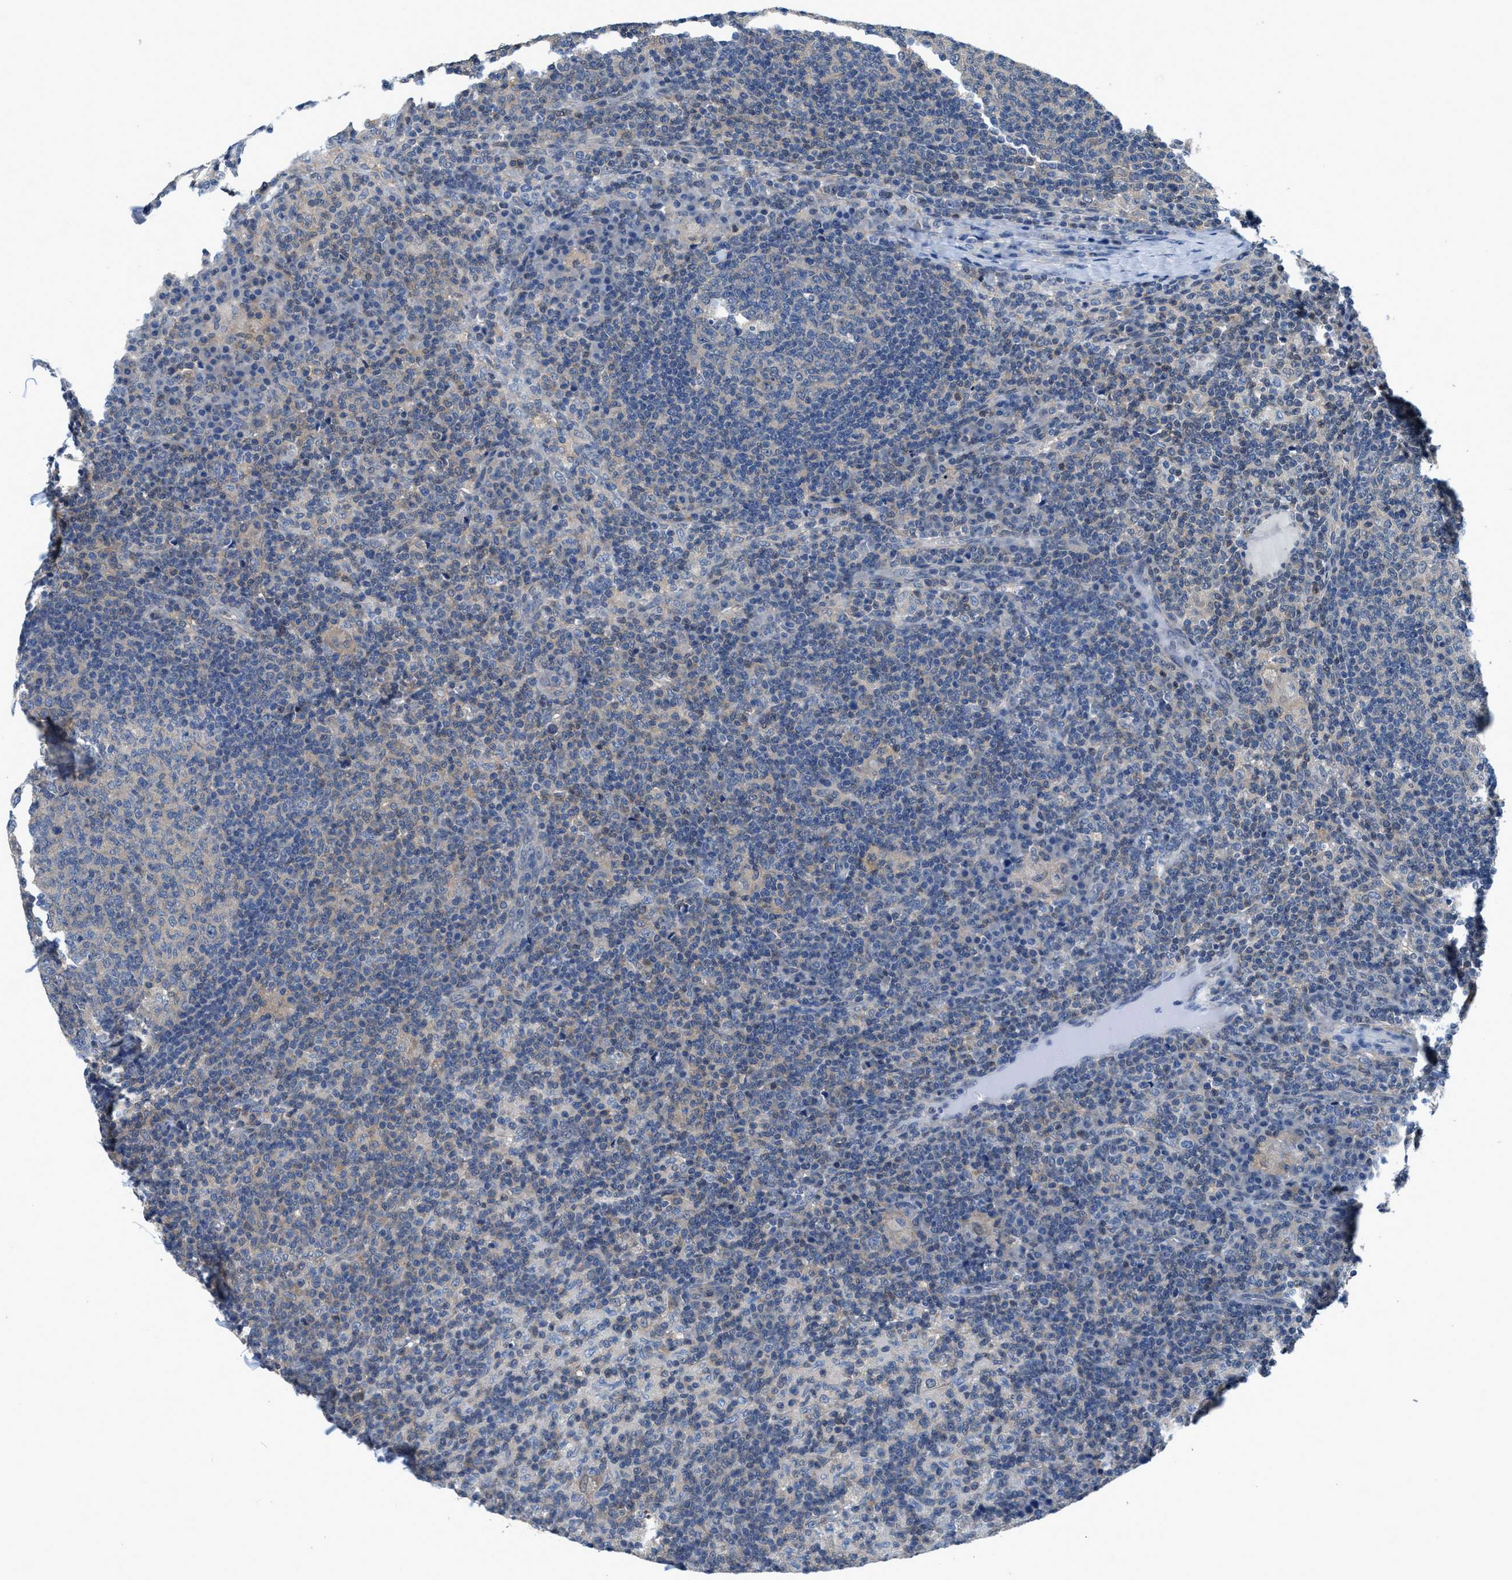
{"staining": {"intensity": "negative", "quantity": "none", "location": "none"}, "tissue": "lymph node", "cell_type": "Germinal center cells", "image_type": "normal", "snomed": [{"axis": "morphology", "description": "Normal tissue, NOS"}, {"axis": "morphology", "description": "Inflammation, NOS"}, {"axis": "topography", "description": "Lymph node"}], "caption": "Immunohistochemistry (IHC) of benign human lymph node reveals no staining in germinal center cells. (DAB immunohistochemistry, high magnification).", "gene": "NUDT5", "patient": {"sex": "male", "age": 55}}